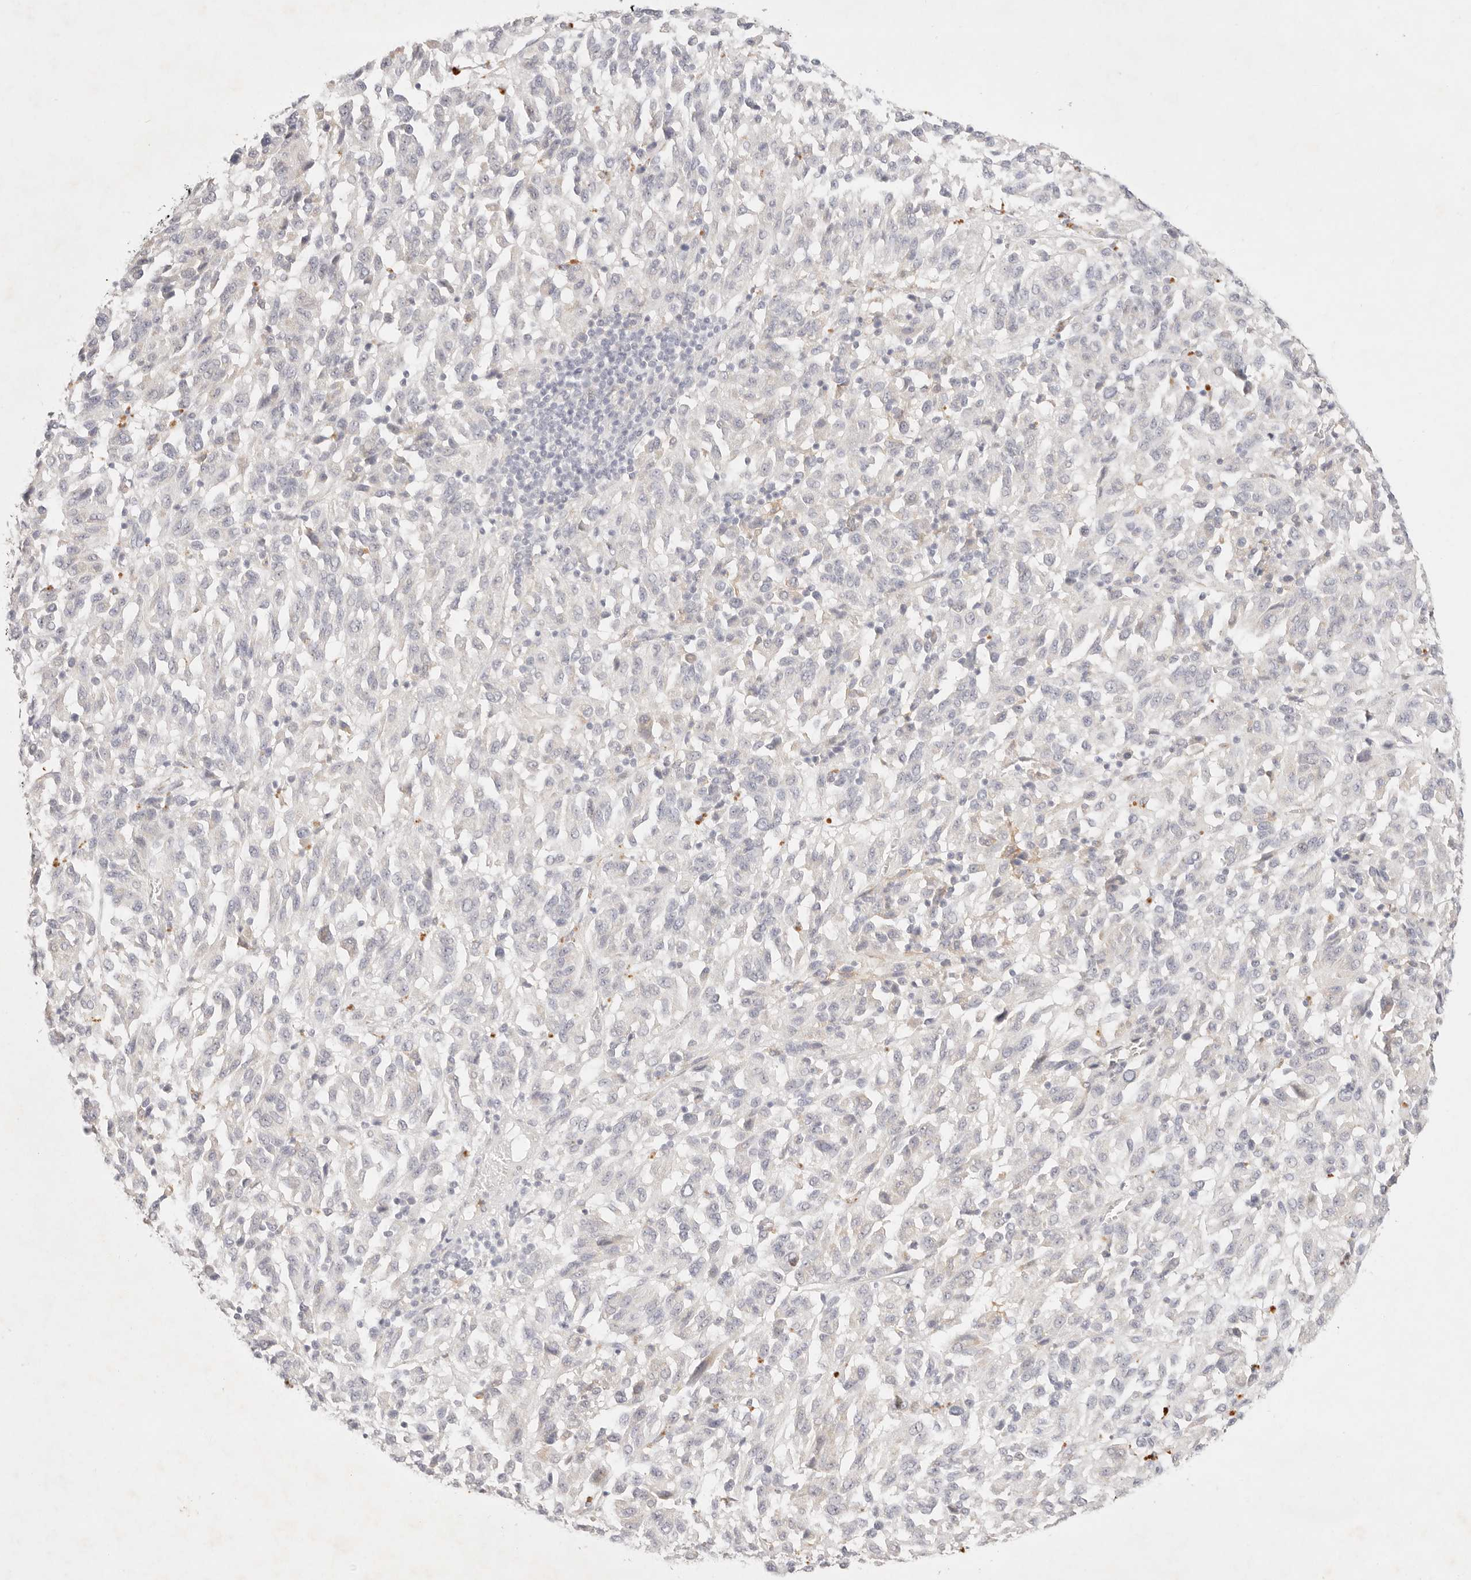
{"staining": {"intensity": "negative", "quantity": "none", "location": "none"}, "tissue": "melanoma", "cell_type": "Tumor cells", "image_type": "cancer", "snomed": [{"axis": "morphology", "description": "Malignant melanoma, Metastatic site"}, {"axis": "topography", "description": "Lung"}], "caption": "IHC photomicrograph of human melanoma stained for a protein (brown), which exhibits no positivity in tumor cells.", "gene": "GPR84", "patient": {"sex": "male", "age": 64}}